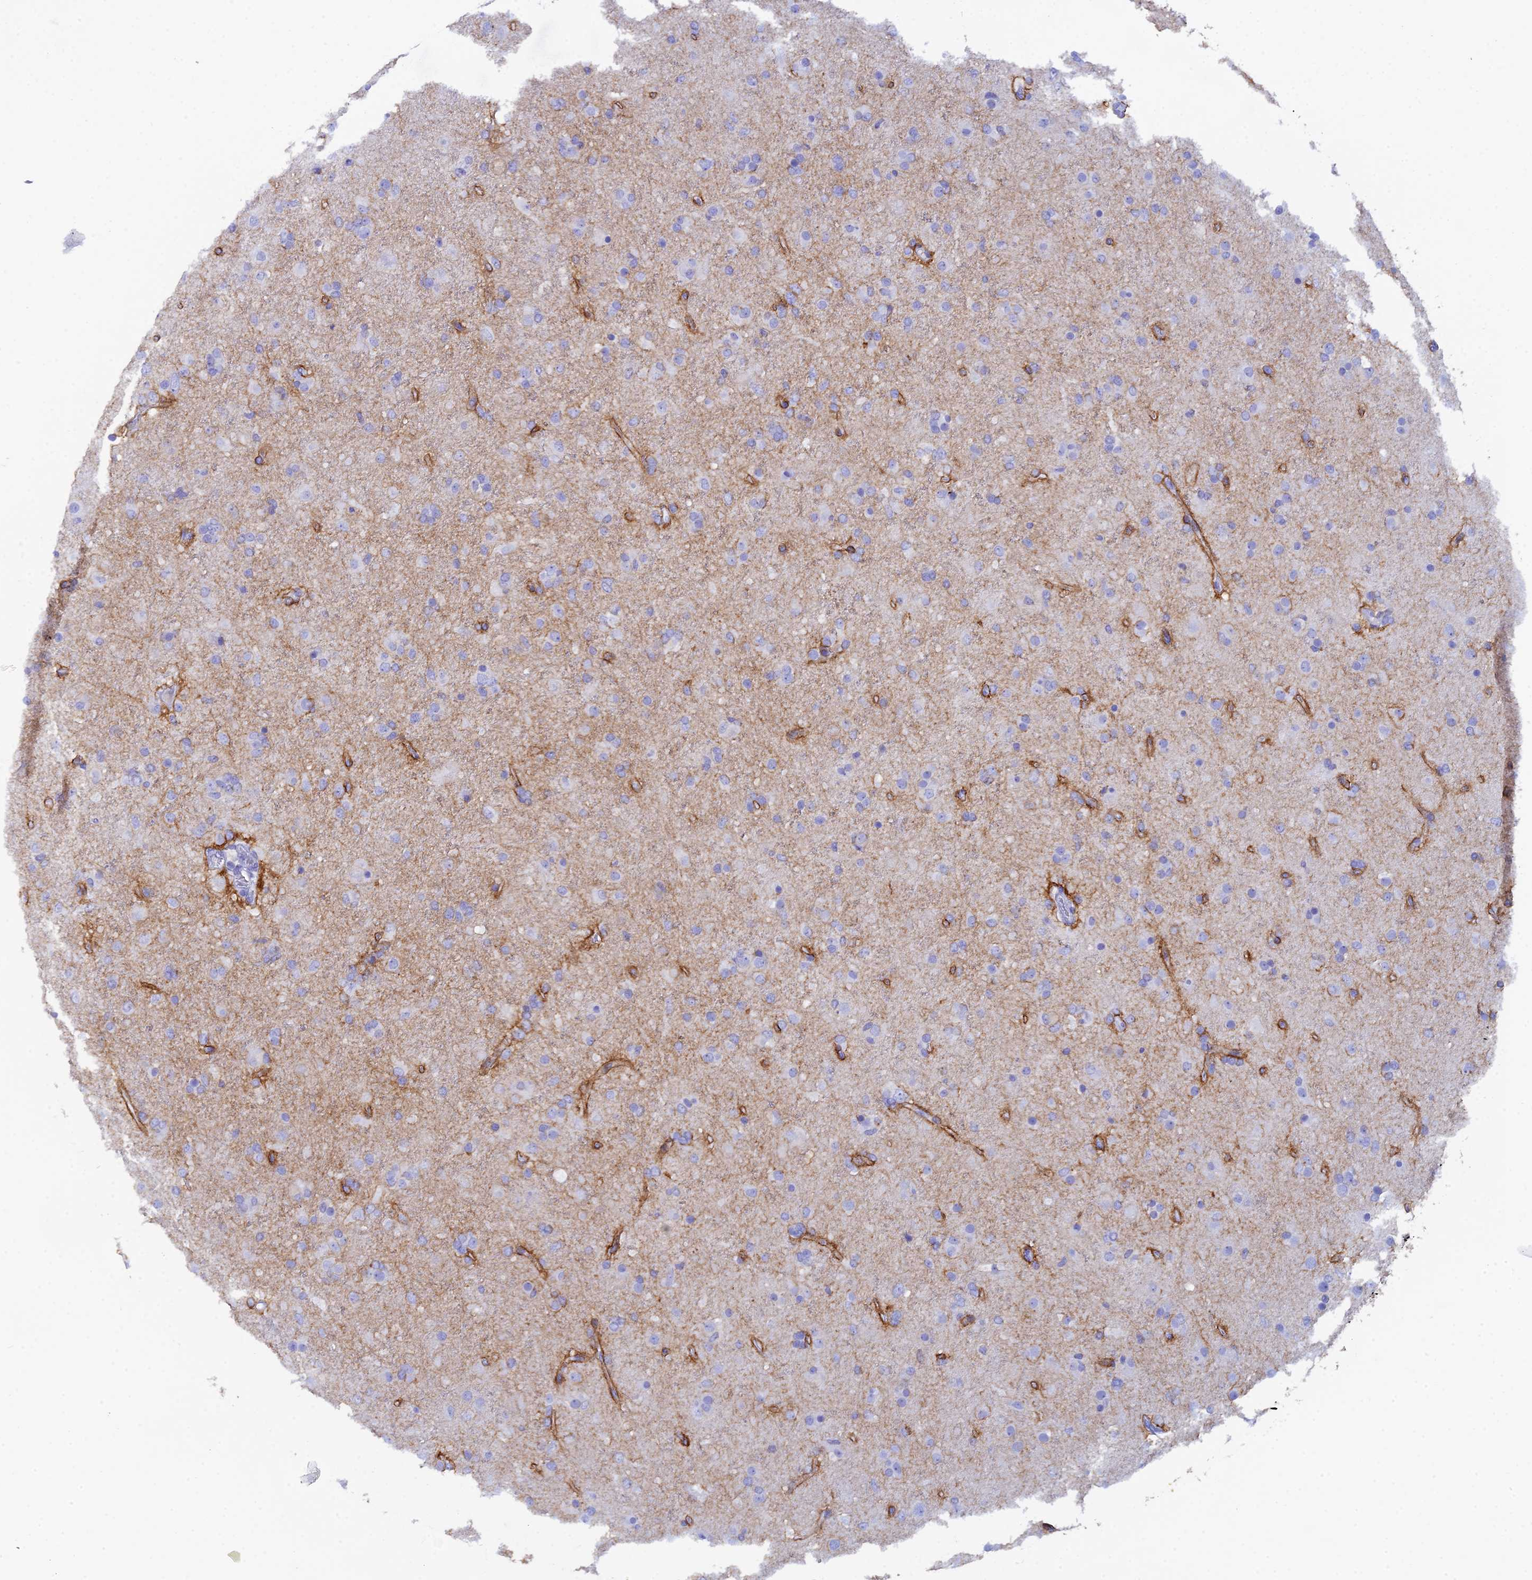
{"staining": {"intensity": "negative", "quantity": "none", "location": "none"}, "tissue": "glioma", "cell_type": "Tumor cells", "image_type": "cancer", "snomed": [{"axis": "morphology", "description": "Glioma, malignant, Low grade"}, {"axis": "topography", "description": "Brain"}], "caption": "IHC histopathology image of human glioma stained for a protein (brown), which shows no staining in tumor cells.", "gene": "REG1A", "patient": {"sex": "male", "age": 65}}